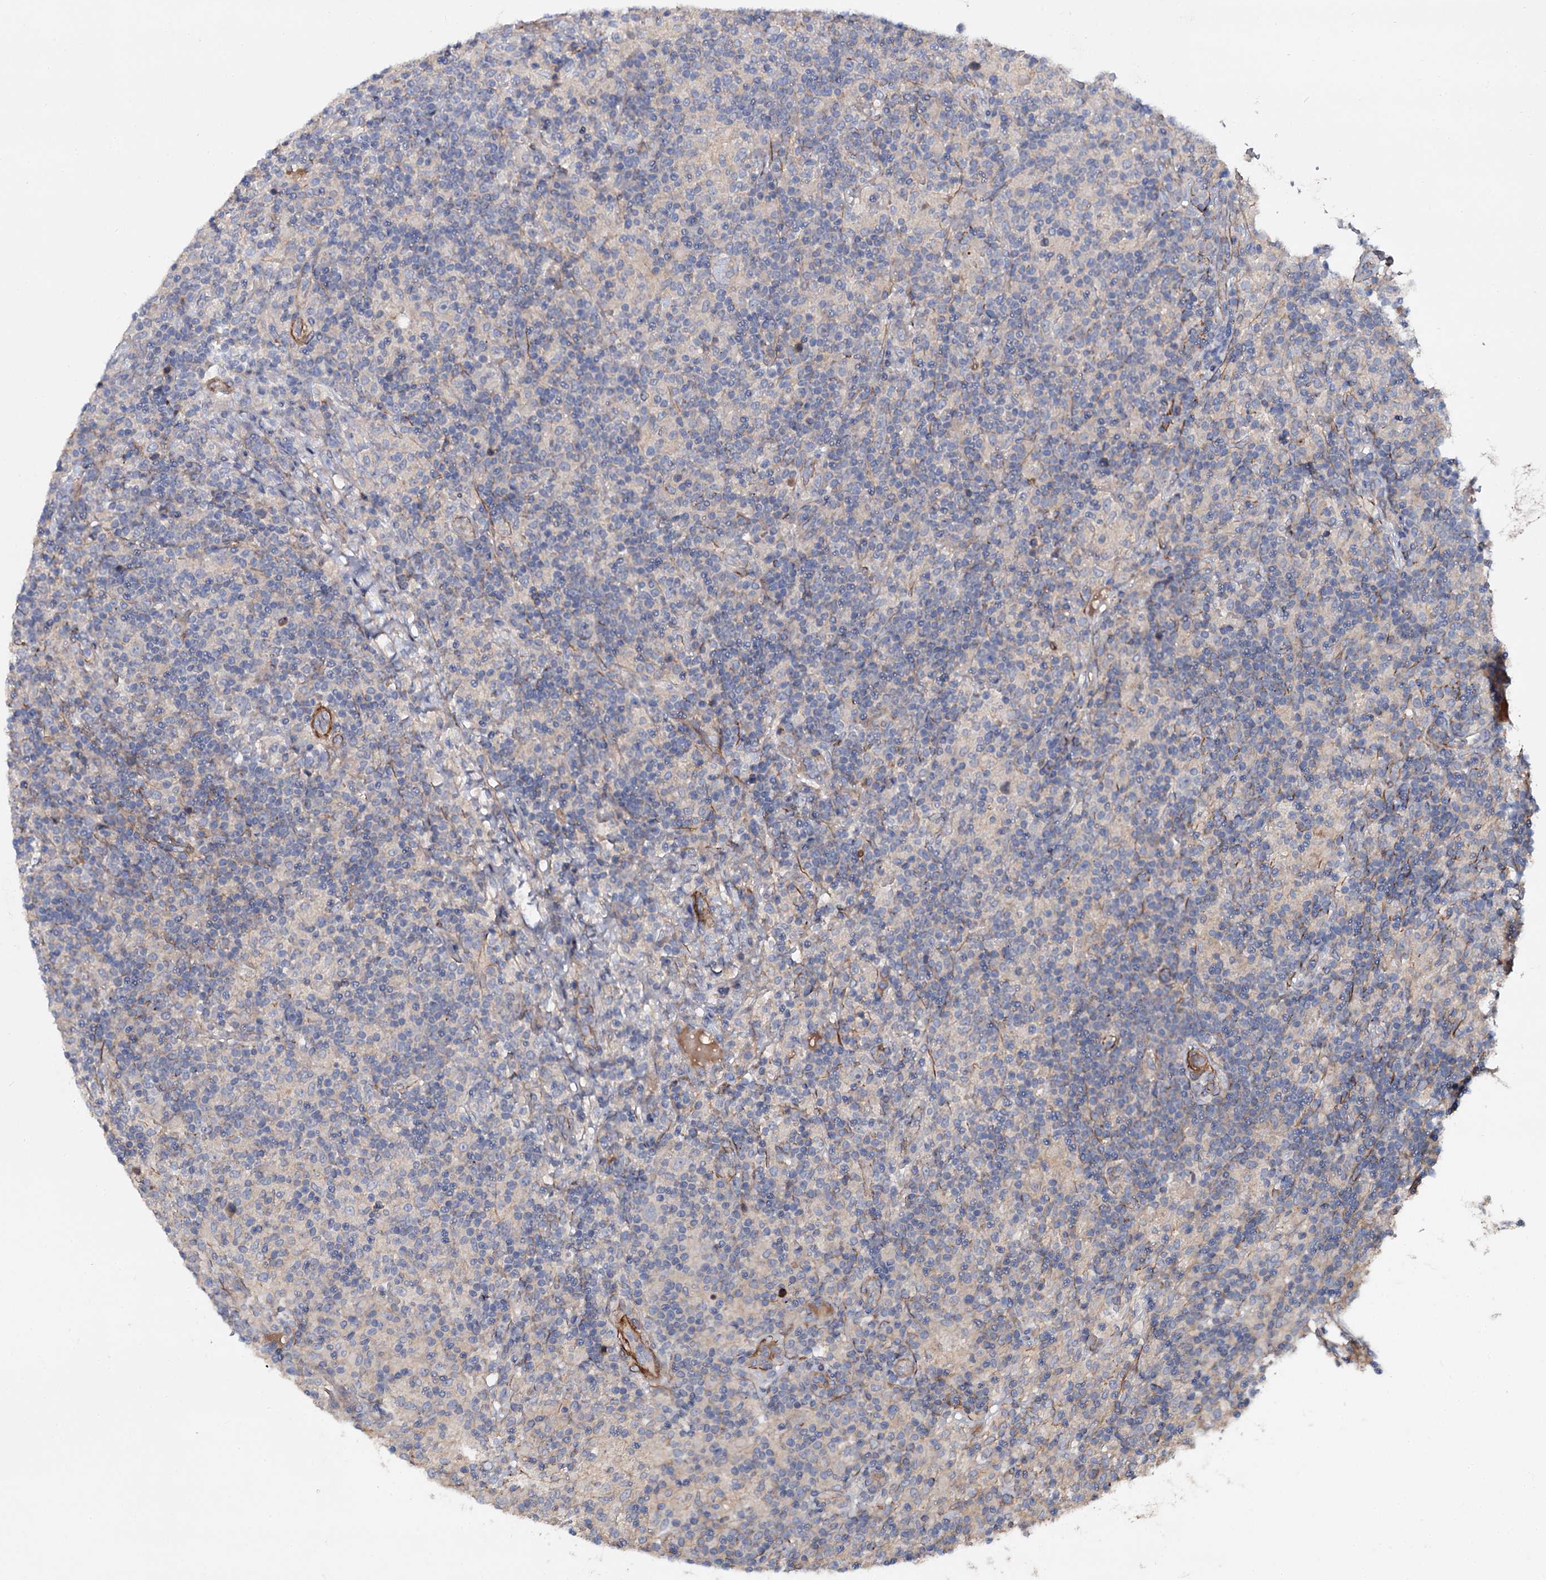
{"staining": {"intensity": "negative", "quantity": "none", "location": "none"}, "tissue": "lymphoma", "cell_type": "Tumor cells", "image_type": "cancer", "snomed": [{"axis": "morphology", "description": "Hodgkin's disease, NOS"}, {"axis": "topography", "description": "Lymph node"}], "caption": "There is no significant positivity in tumor cells of Hodgkin's disease. The staining is performed using DAB brown chromogen with nuclei counter-stained in using hematoxylin.", "gene": "ISM2", "patient": {"sex": "male", "age": 70}}